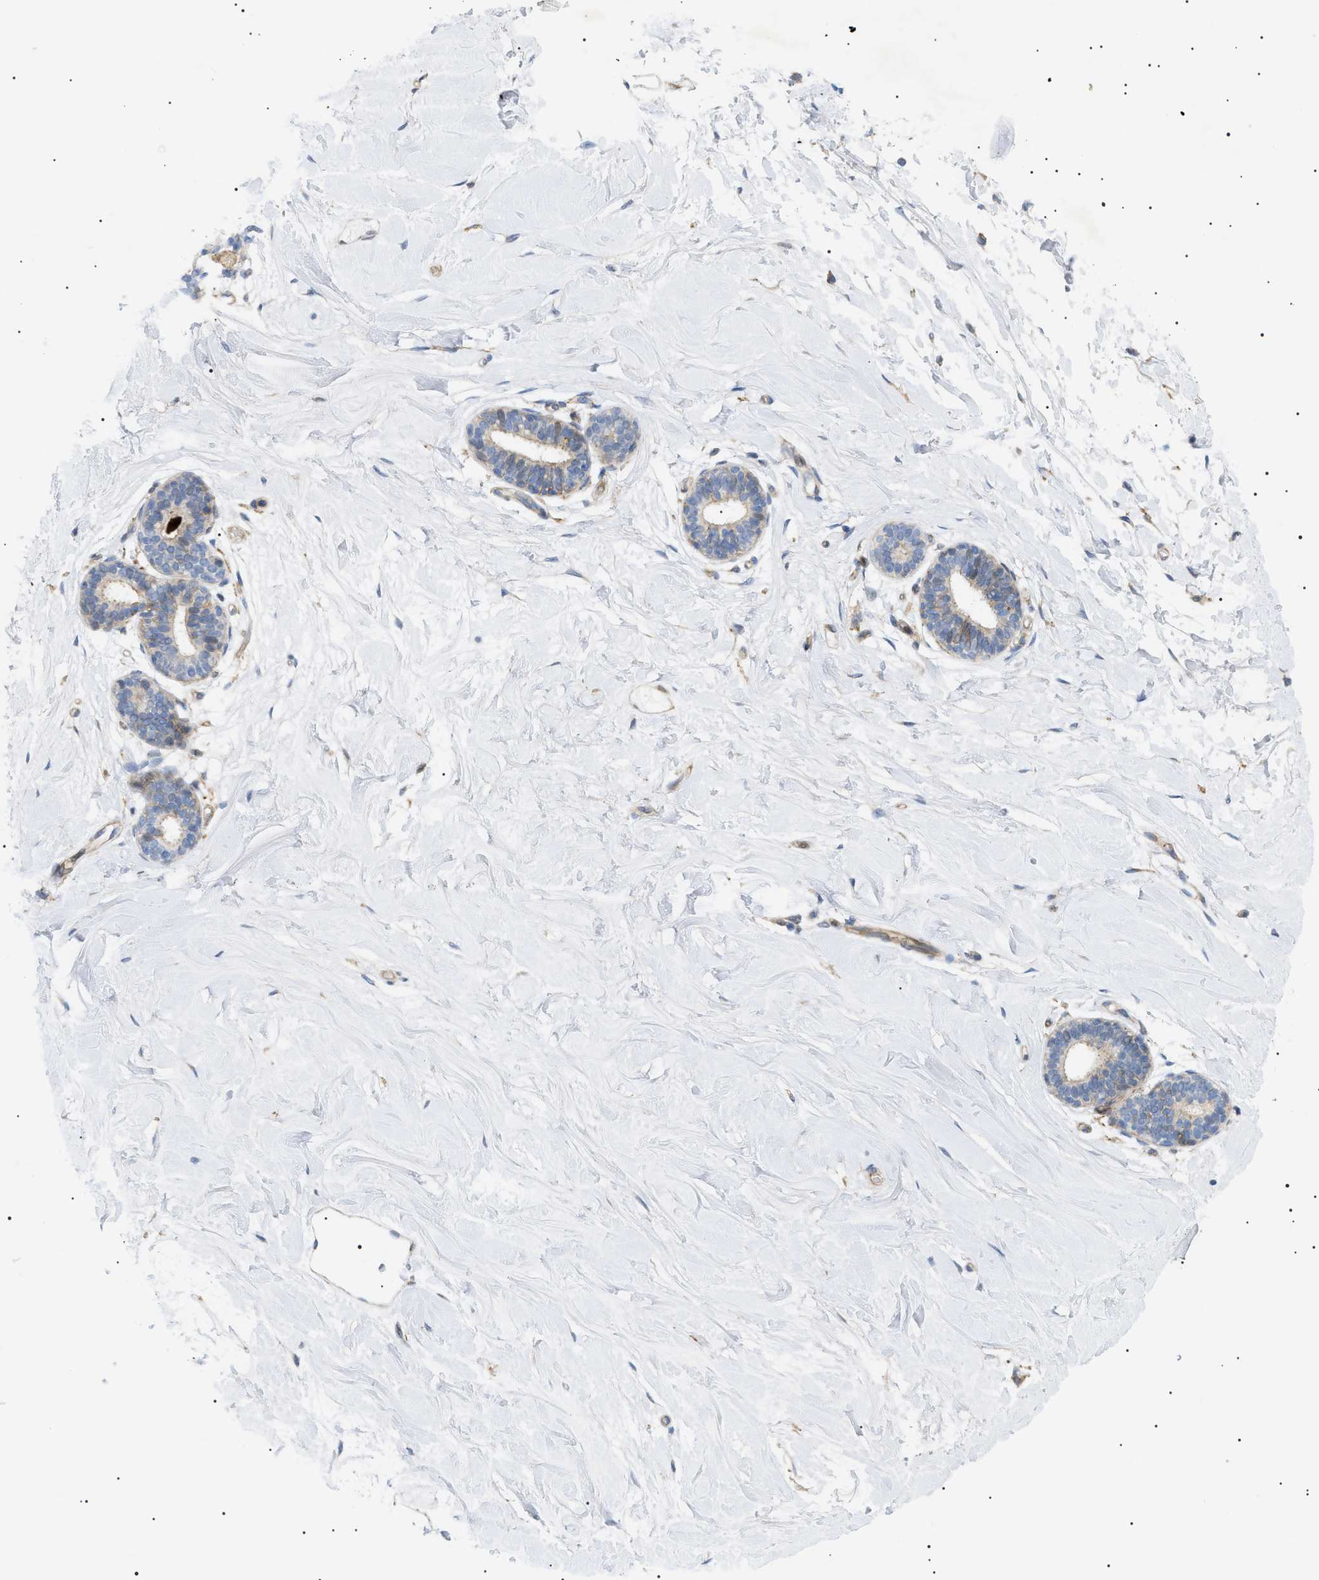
{"staining": {"intensity": "negative", "quantity": "none", "location": "none"}, "tissue": "breast", "cell_type": "Adipocytes", "image_type": "normal", "snomed": [{"axis": "morphology", "description": "Normal tissue, NOS"}, {"axis": "morphology", "description": "Lobular carcinoma"}, {"axis": "topography", "description": "Breast"}], "caption": "IHC of unremarkable human breast shows no expression in adipocytes.", "gene": "SFXN5", "patient": {"sex": "female", "age": 59}}